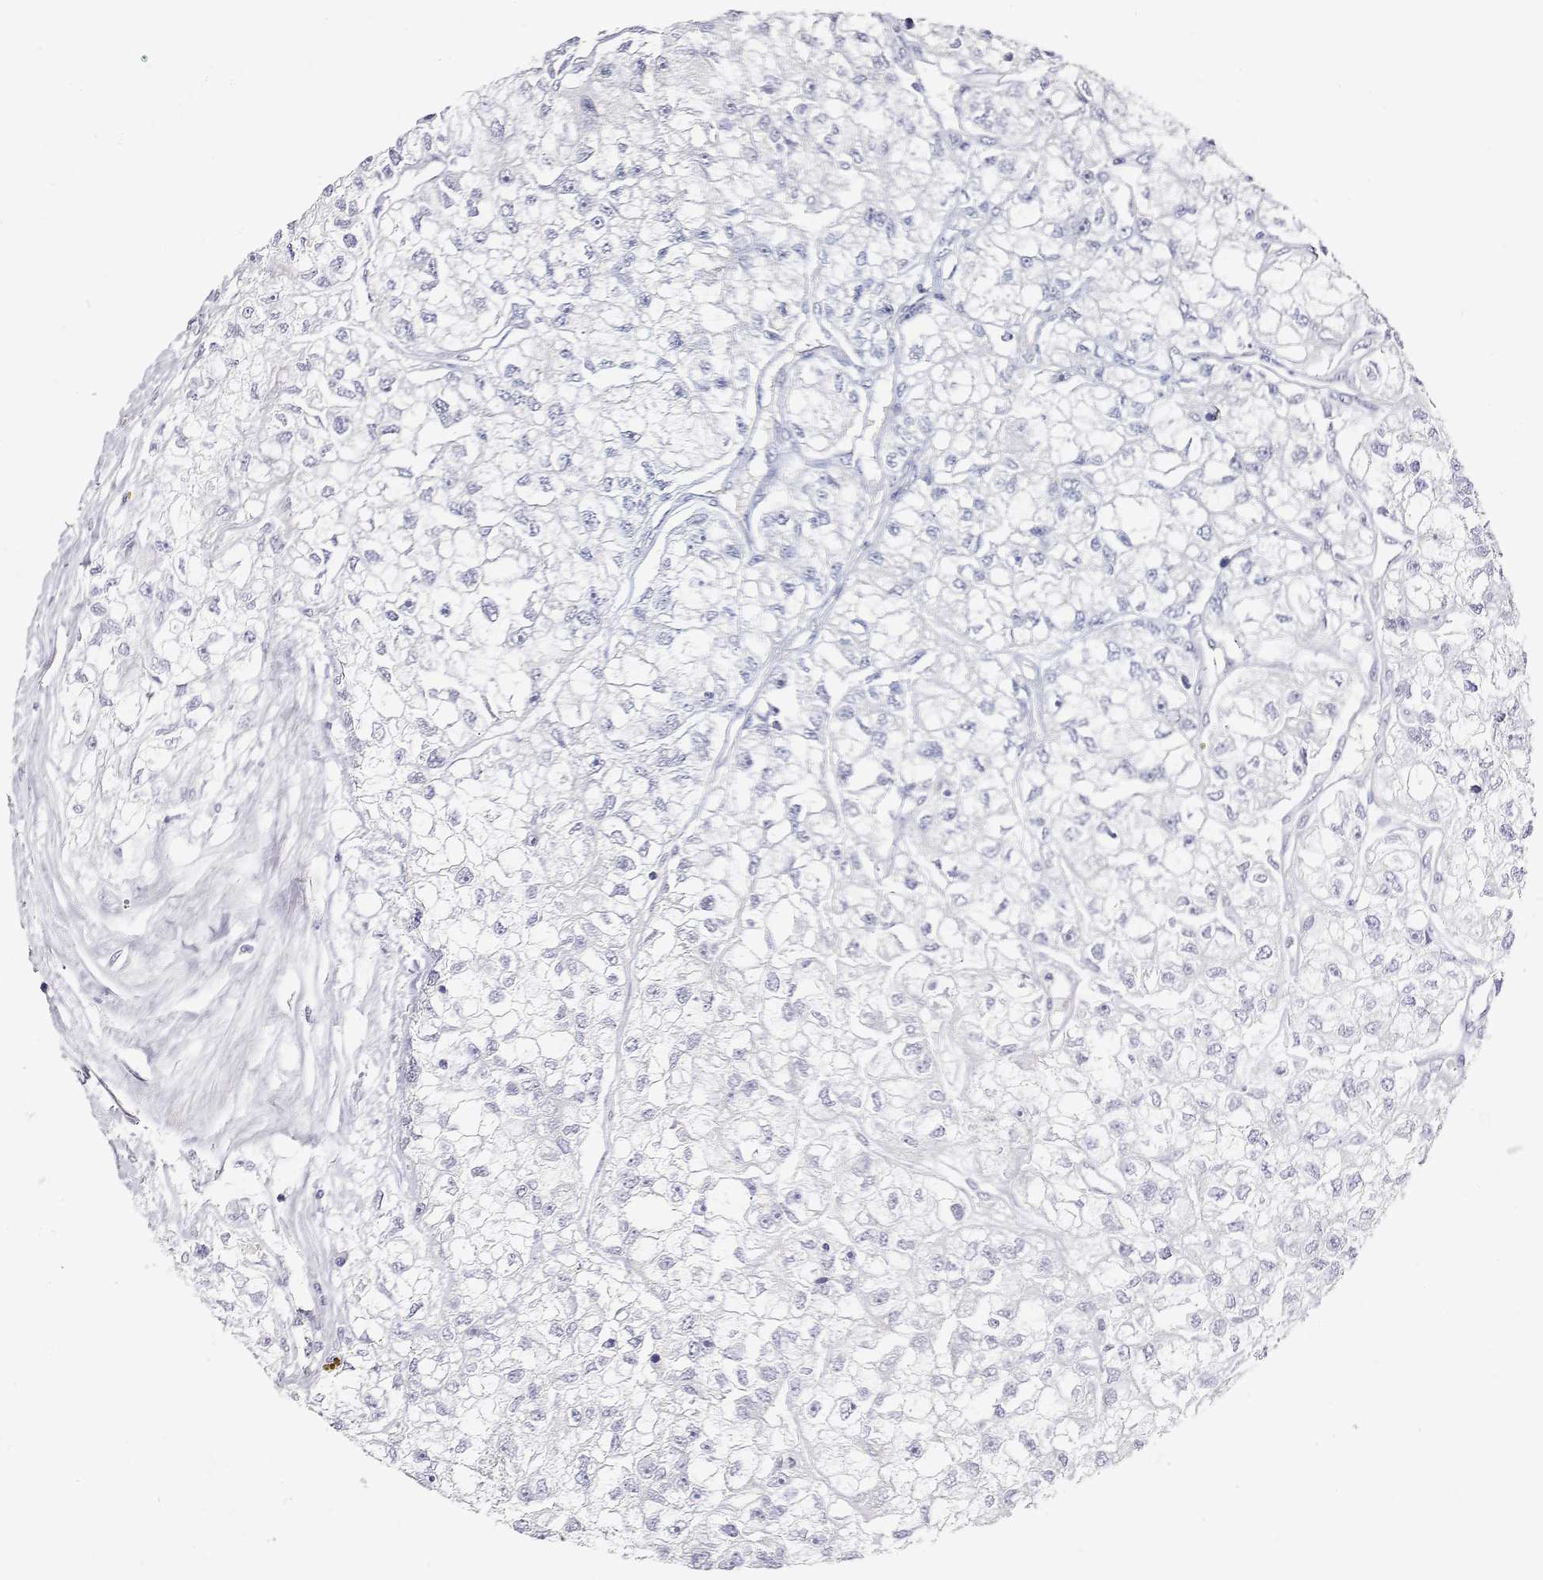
{"staining": {"intensity": "negative", "quantity": "none", "location": "none"}, "tissue": "renal cancer", "cell_type": "Tumor cells", "image_type": "cancer", "snomed": [{"axis": "morphology", "description": "Adenocarcinoma, NOS"}, {"axis": "topography", "description": "Kidney"}], "caption": "Histopathology image shows no protein expression in tumor cells of renal cancer (adenocarcinoma) tissue.", "gene": "MISP", "patient": {"sex": "male", "age": 56}}